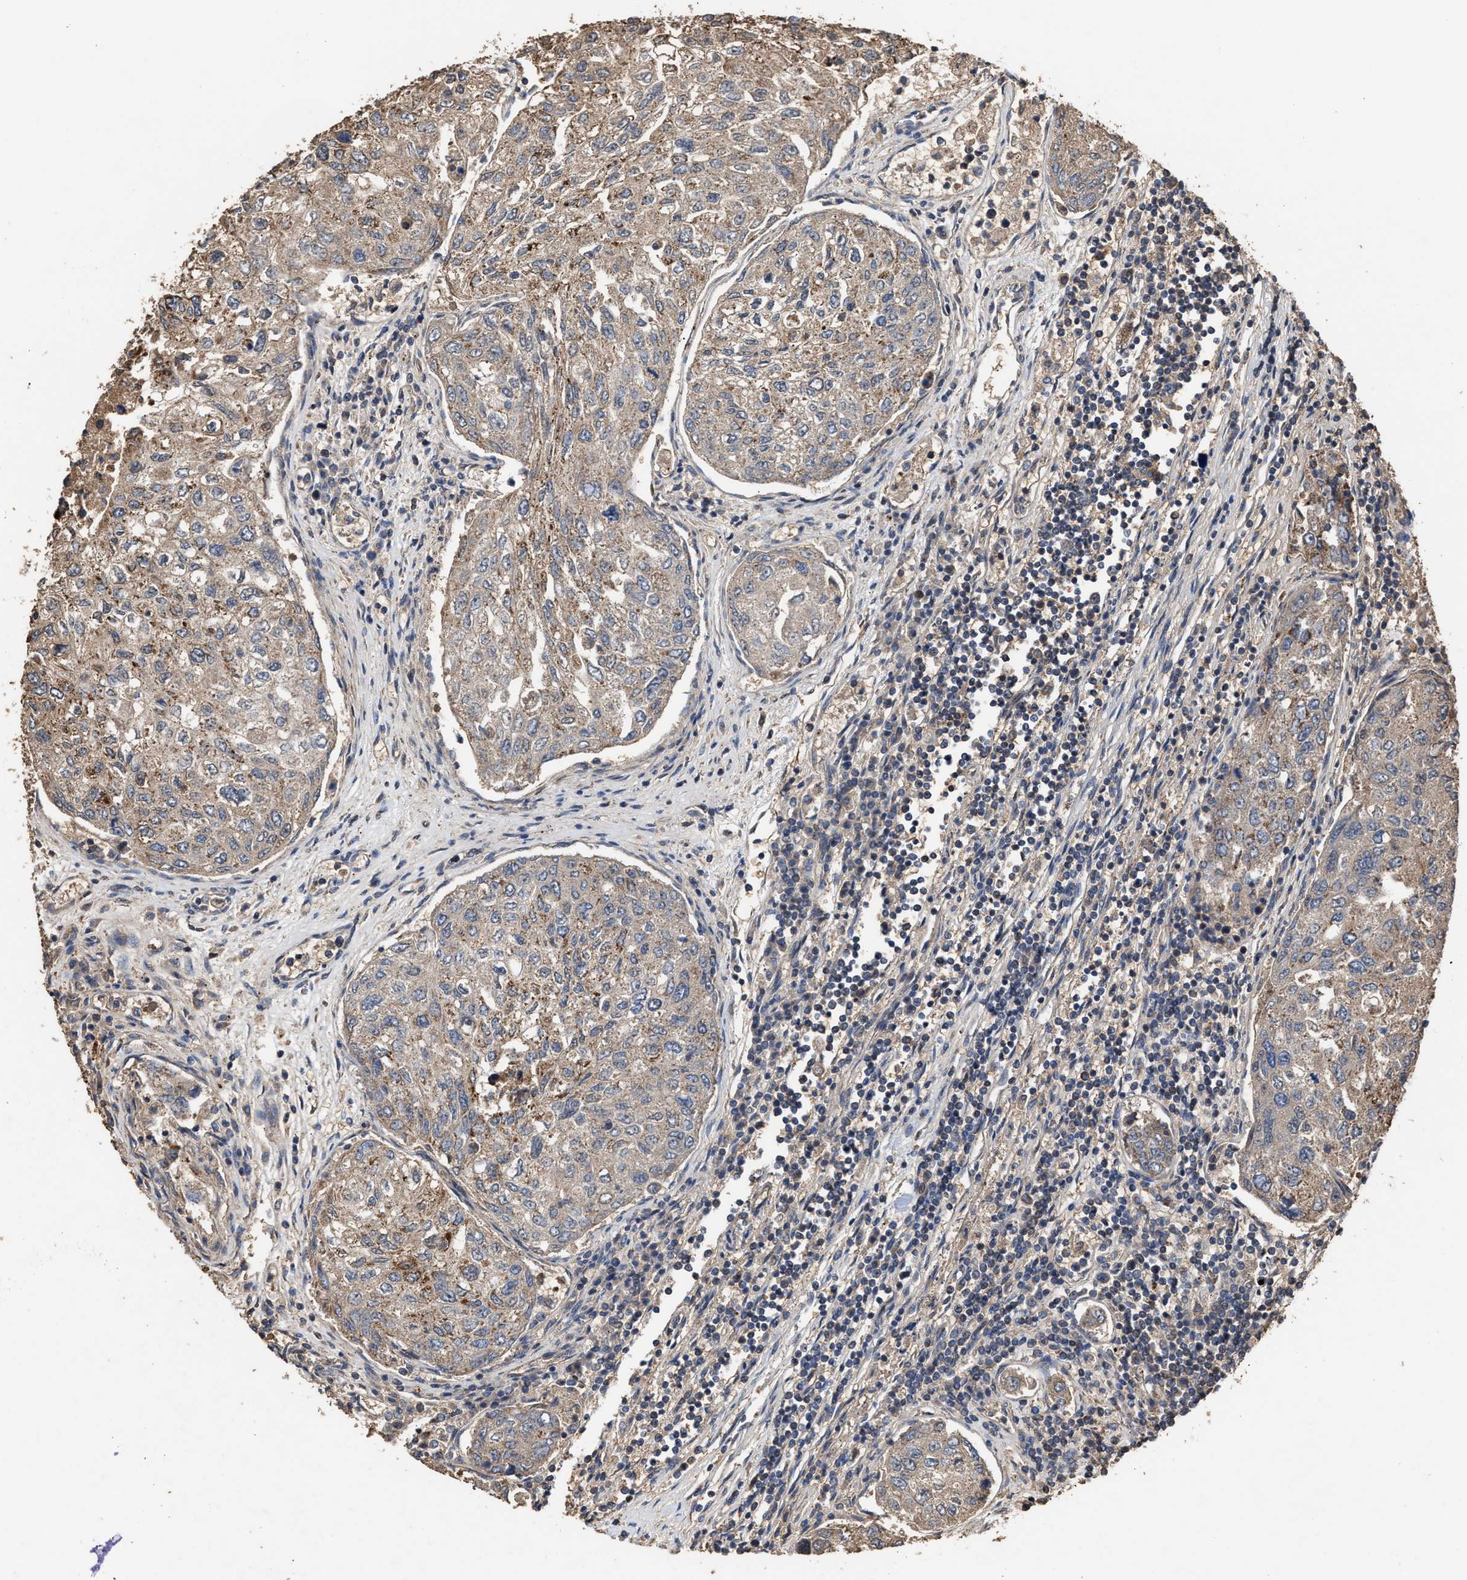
{"staining": {"intensity": "weak", "quantity": "25%-75%", "location": "cytoplasmic/membranous"}, "tissue": "urothelial cancer", "cell_type": "Tumor cells", "image_type": "cancer", "snomed": [{"axis": "morphology", "description": "Urothelial carcinoma, High grade"}, {"axis": "topography", "description": "Lymph node"}, {"axis": "topography", "description": "Urinary bladder"}], "caption": "About 25%-75% of tumor cells in urothelial carcinoma (high-grade) demonstrate weak cytoplasmic/membranous protein positivity as visualized by brown immunohistochemical staining.", "gene": "ZNHIT6", "patient": {"sex": "male", "age": 51}}